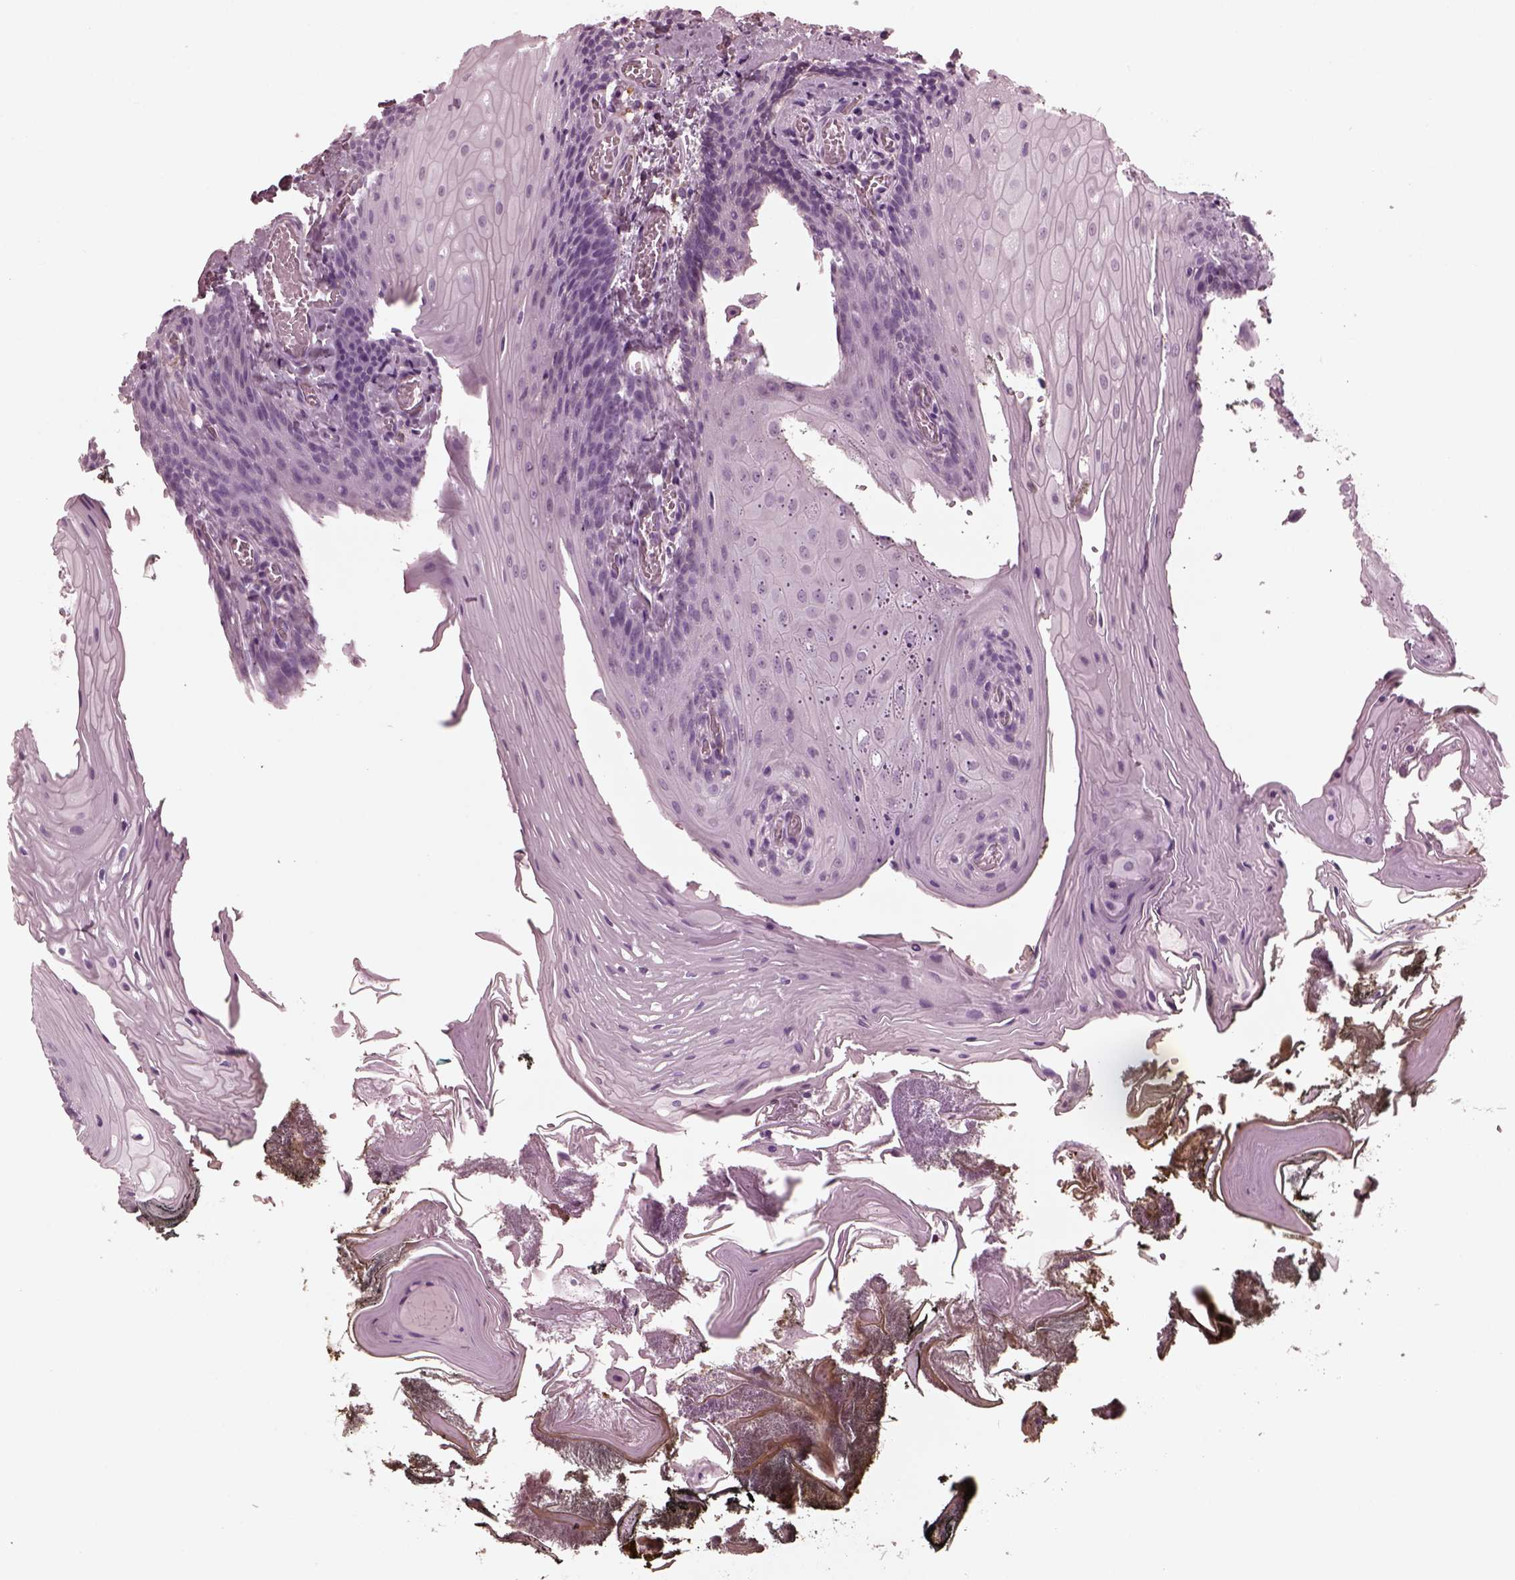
{"staining": {"intensity": "negative", "quantity": "none", "location": "none"}, "tissue": "oral mucosa", "cell_type": "Squamous epithelial cells", "image_type": "normal", "snomed": [{"axis": "morphology", "description": "Normal tissue, NOS"}, {"axis": "topography", "description": "Oral tissue"}], "caption": "Protein analysis of normal oral mucosa reveals no significant positivity in squamous epithelial cells.", "gene": "CGA", "patient": {"sex": "male", "age": 9}}